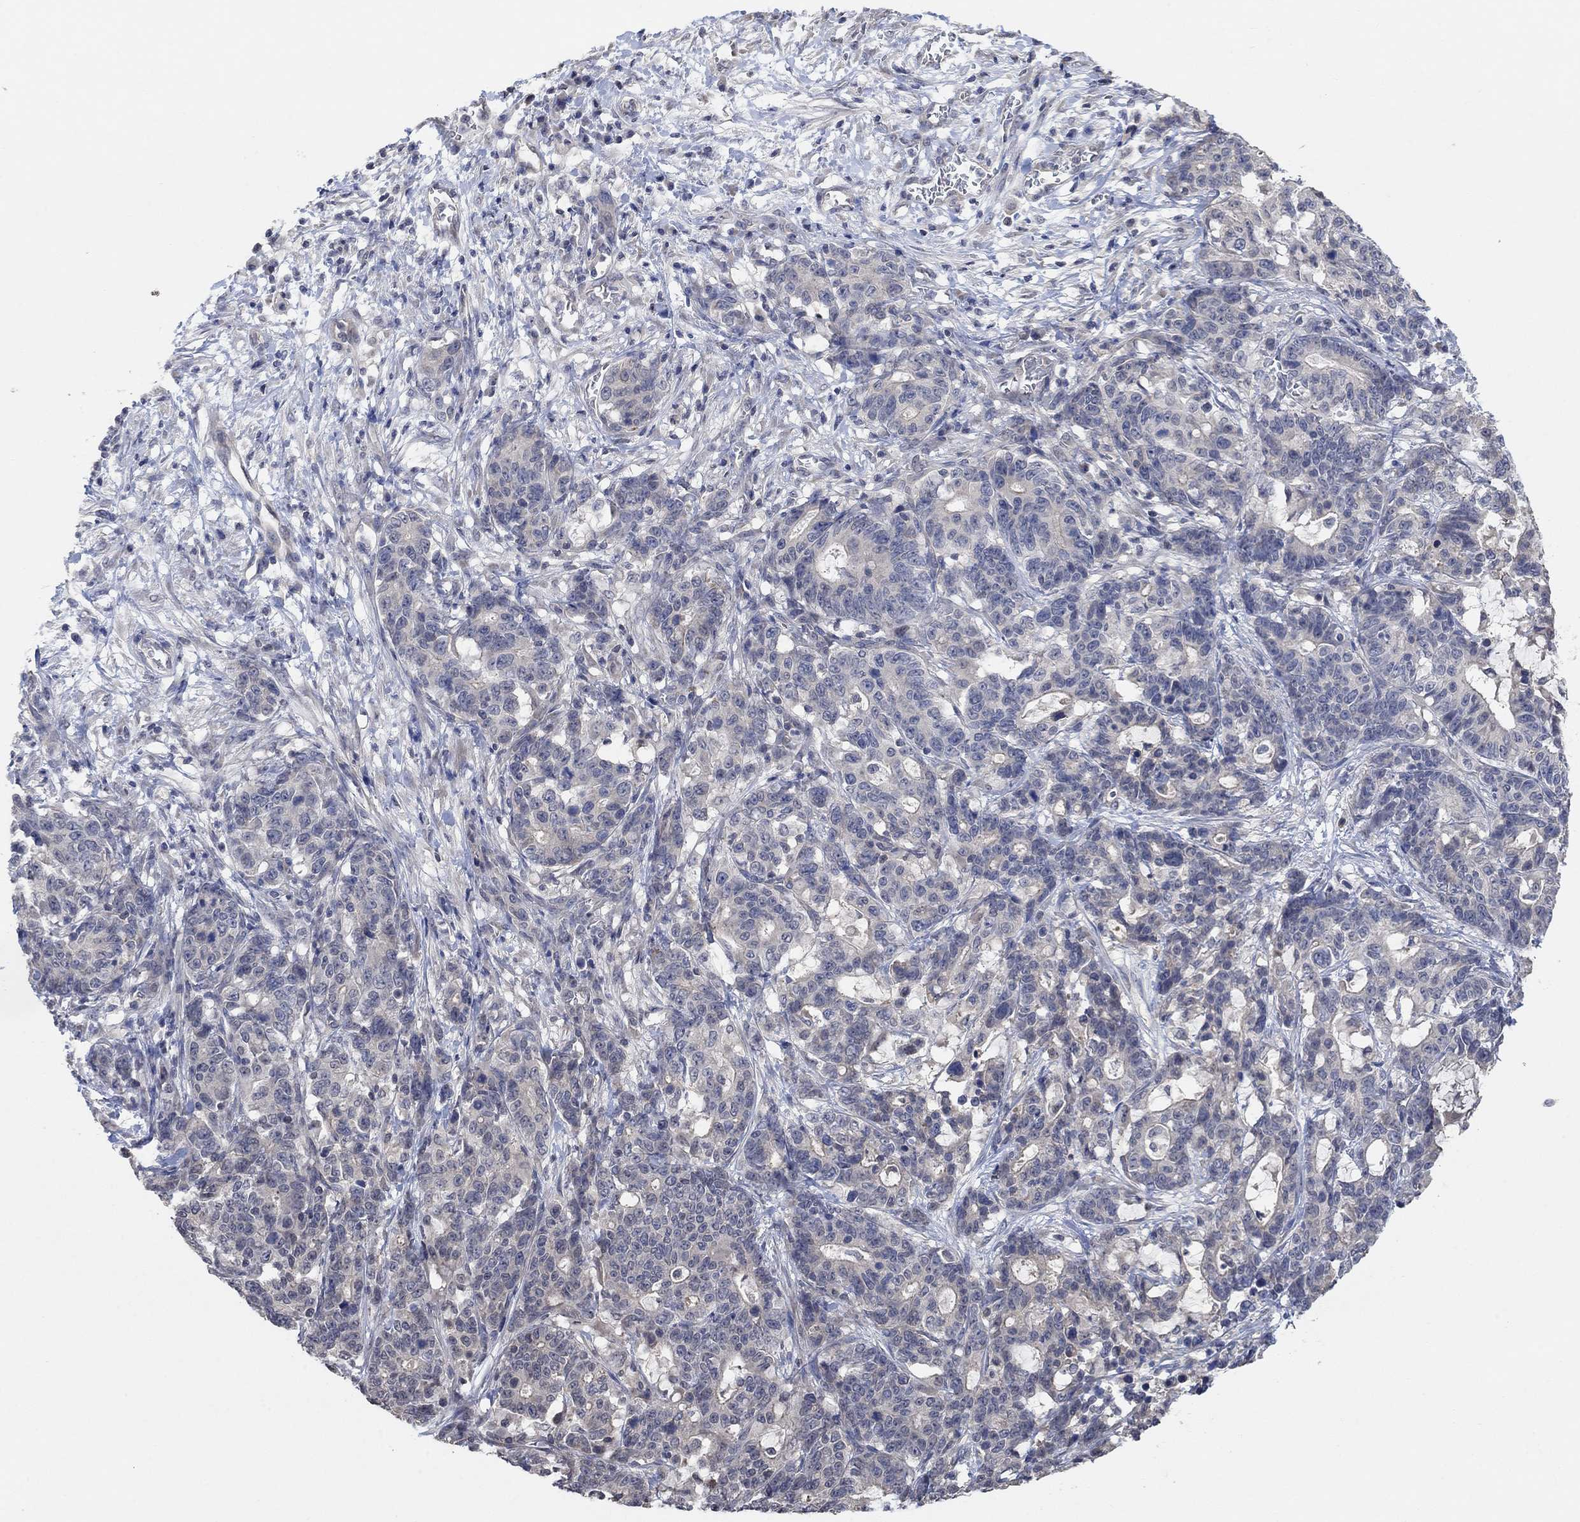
{"staining": {"intensity": "weak", "quantity": "25%-75%", "location": "cytoplasmic/membranous"}, "tissue": "stomach cancer", "cell_type": "Tumor cells", "image_type": "cancer", "snomed": [{"axis": "morphology", "description": "Normal tissue, NOS"}, {"axis": "morphology", "description": "Adenocarcinoma, NOS"}, {"axis": "topography", "description": "Stomach"}], "caption": "Stomach adenocarcinoma stained with a brown dye demonstrates weak cytoplasmic/membranous positive positivity in about 25%-75% of tumor cells.", "gene": "UNC5B", "patient": {"sex": "female", "age": 64}}